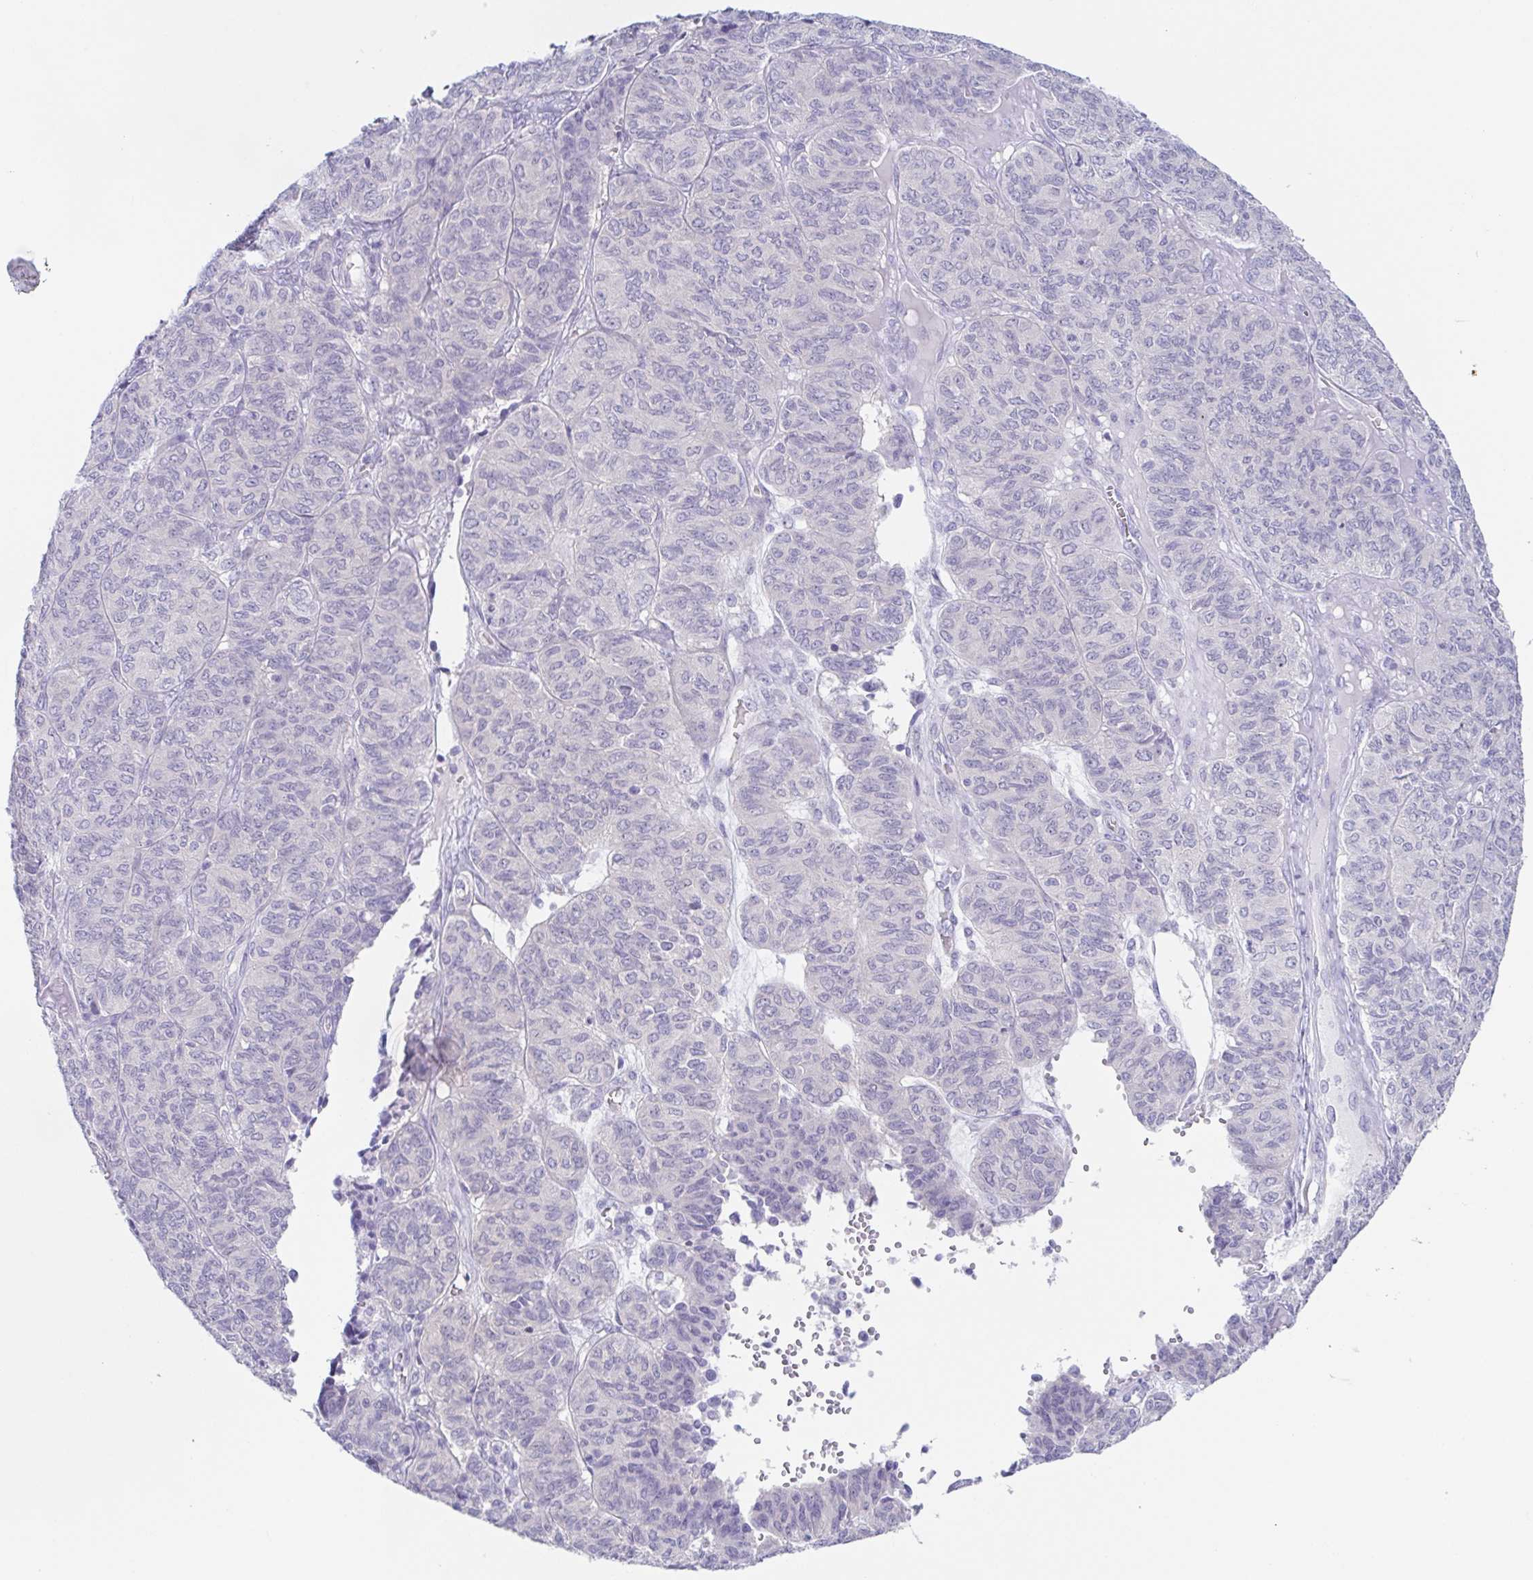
{"staining": {"intensity": "negative", "quantity": "none", "location": "none"}, "tissue": "ovarian cancer", "cell_type": "Tumor cells", "image_type": "cancer", "snomed": [{"axis": "morphology", "description": "Carcinoma, endometroid"}, {"axis": "topography", "description": "Ovary"}], "caption": "Immunohistochemistry of human endometroid carcinoma (ovarian) exhibits no expression in tumor cells. The staining is performed using DAB (3,3'-diaminobenzidine) brown chromogen with nuclei counter-stained in using hematoxylin.", "gene": "HTR2A", "patient": {"sex": "female", "age": 80}}